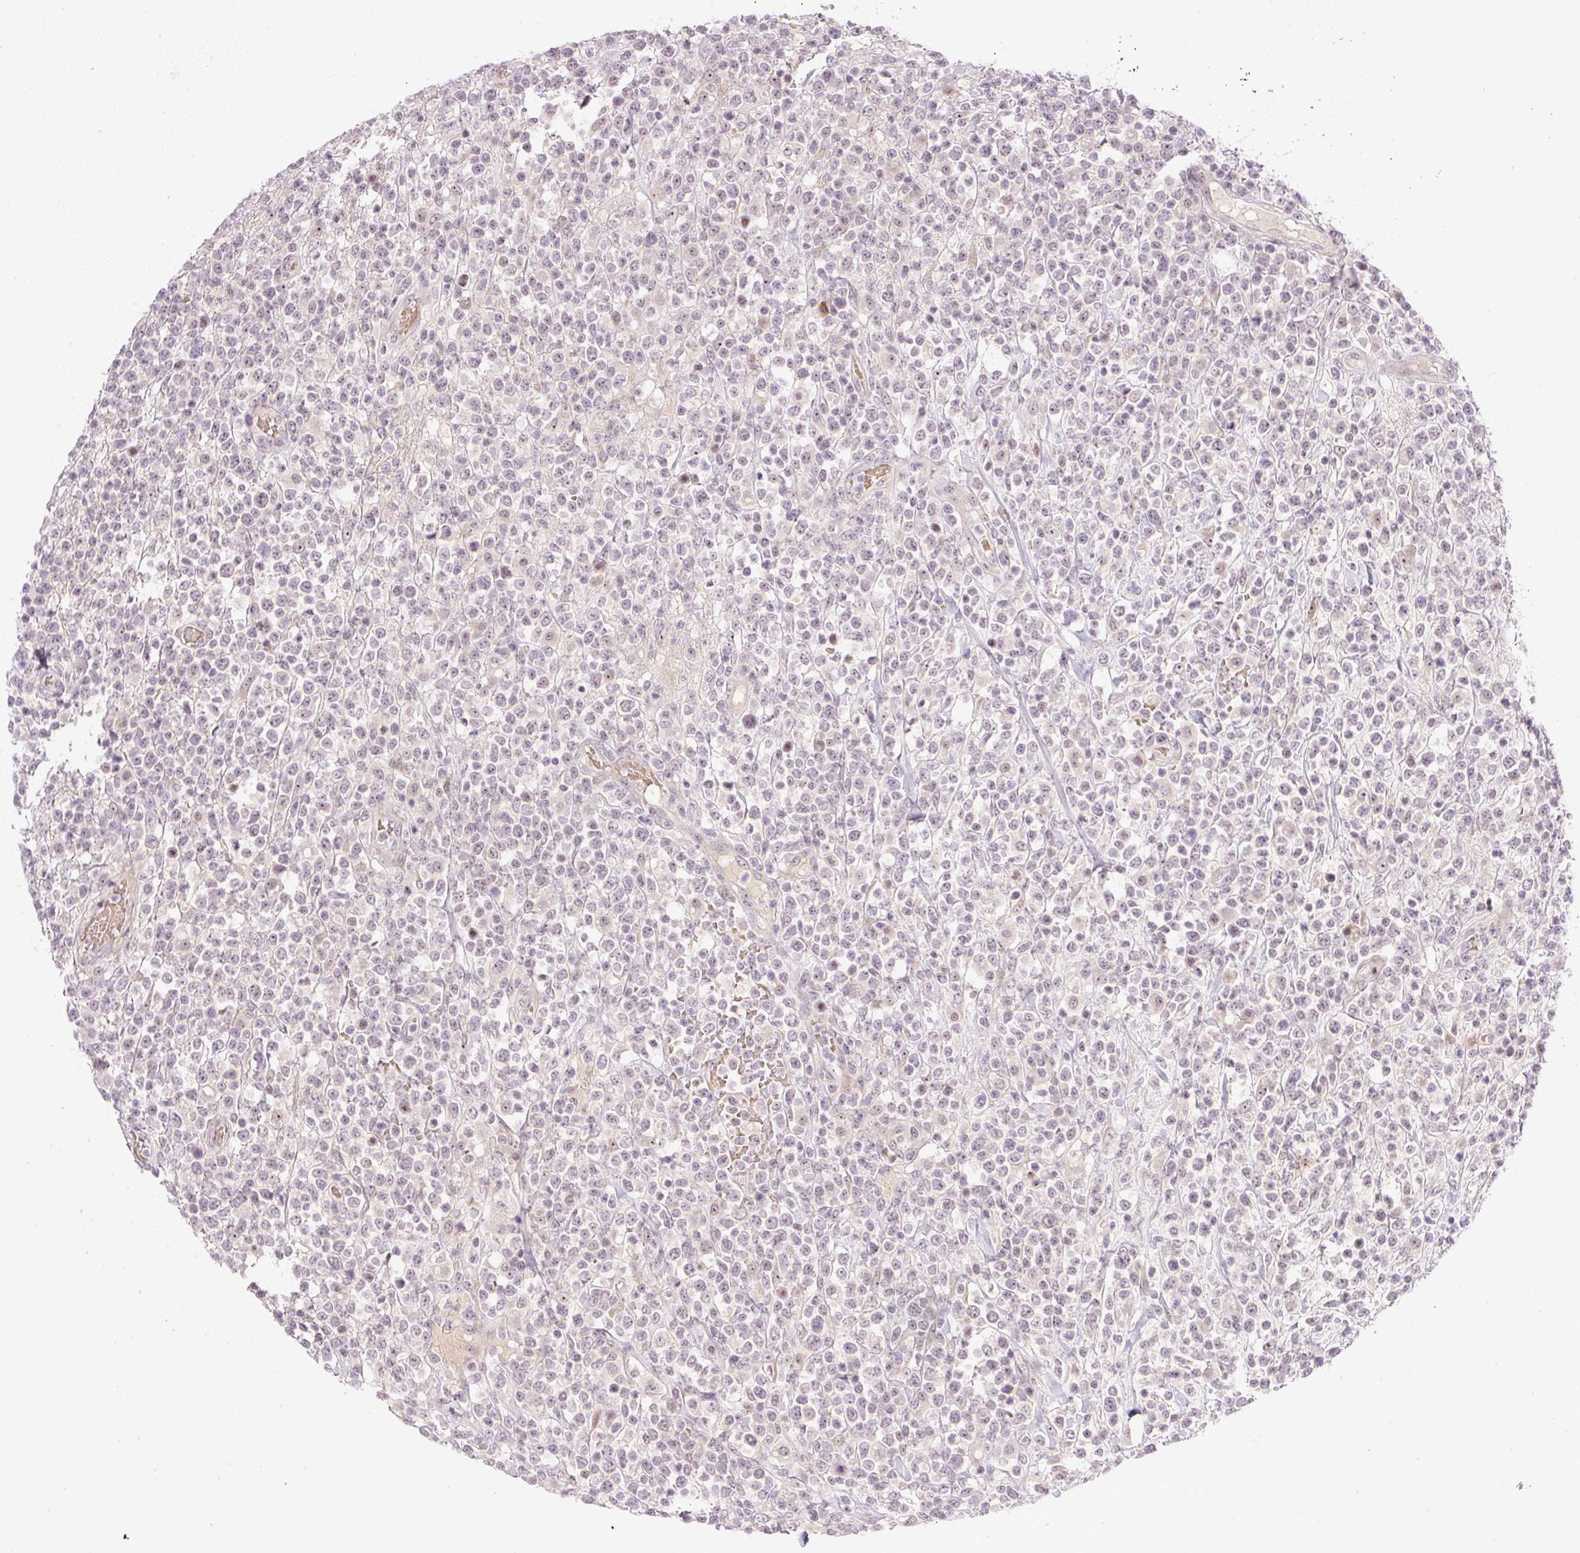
{"staining": {"intensity": "weak", "quantity": "<25%", "location": "nuclear"}, "tissue": "lymphoma", "cell_type": "Tumor cells", "image_type": "cancer", "snomed": [{"axis": "morphology", "description": "Malignant lymphoma, non-Hodgkin's type, High grade"}, {"axis": "topography", "description": "Colon"}], "caption": "This is an immunohistochemistry histopathology image of human malignant lymphoma, non-Hodgkin's type (high-grade). There is no expression in tumor cells.", "gene": "AAR2", "patient": {"sex": "female", "age": 53}}